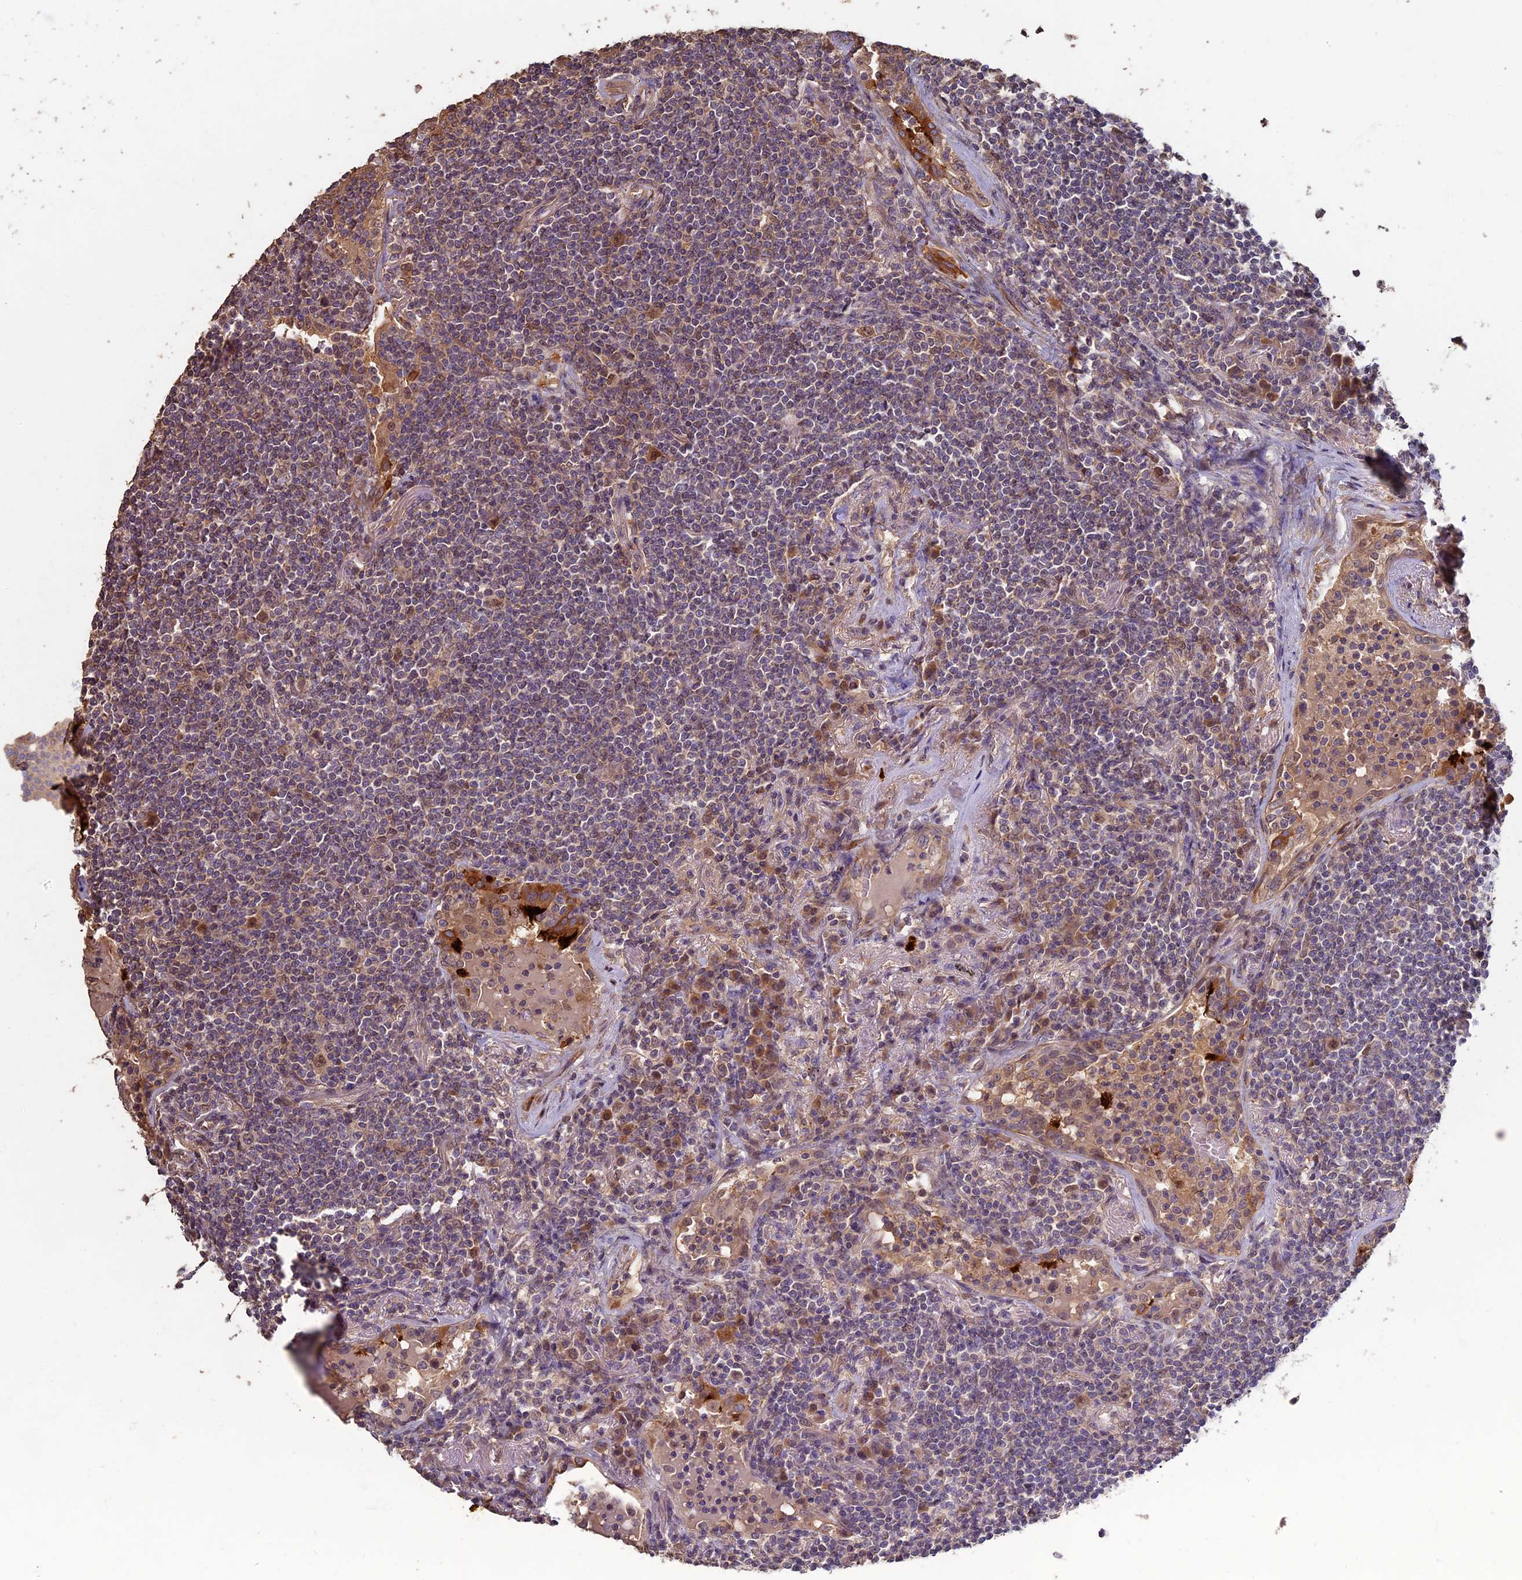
{"staining": {"intensity": "weak", "quantity": "25%-75%", "location": "cytoplasmic/membranous"}, "tissue": "lymphoma", "cell_type": "Tumor cells", "image_type": "cancer", "snomed": [{"axis": "morphology", "description": "Malignant lymphoma, non-Hodgkin's type, Low grade"}, {"axis": "topography", "description": "Lung"}], "caption": "A brown stain highlights weak cytoplasmic/membranous positivity of a protein in human low-grade malignant lymphoma, non-Hodgkin's type tumor cells.", "gene": "RSPH3", "patient": {"sex": "female", "age": 71}}